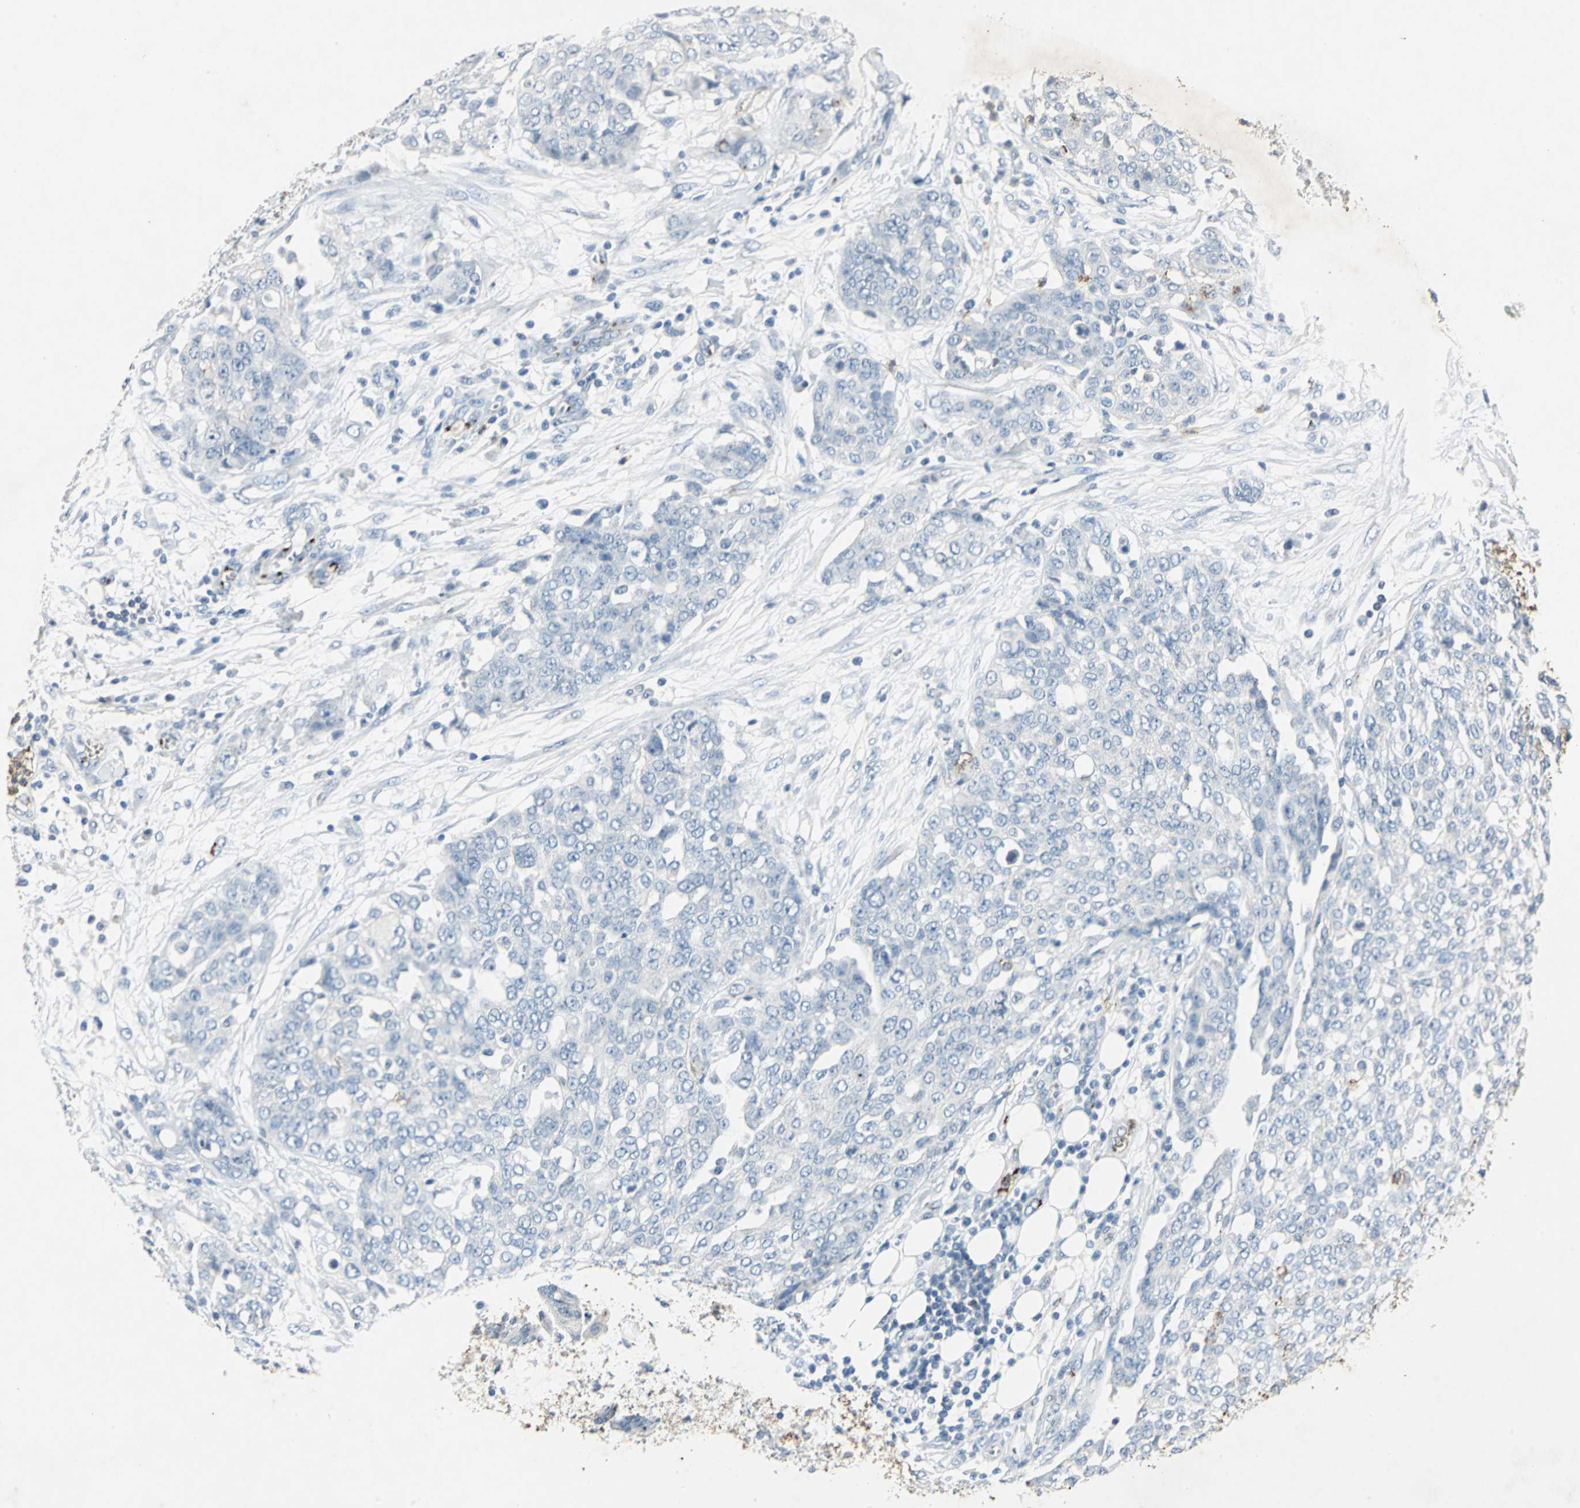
{"staining": {"intensity": "negative", "quantity": "none", "location": "none"}, "tissue": "ovarian cancer", "cell_type": "Tumor cells", "image_type": "cancer", "snomed": [{"axis": "morphology", "description": "Cystadenocarcinoma, serous, NOS"}, {"axis": "topography", "description": "Soft tissue"}, {"axis": "topography", "description": "Ovary"}], "caption": "Immunohistochemical staining of human ovarian serous cystadenocarcinoma reveals no significant positivity in tumor cells. (DAB immunohistochemistry visualized using brightfield microscopy, high magnification).", "gene": "CAMK2B", "patient": {"sex": "female", "age": 57}}